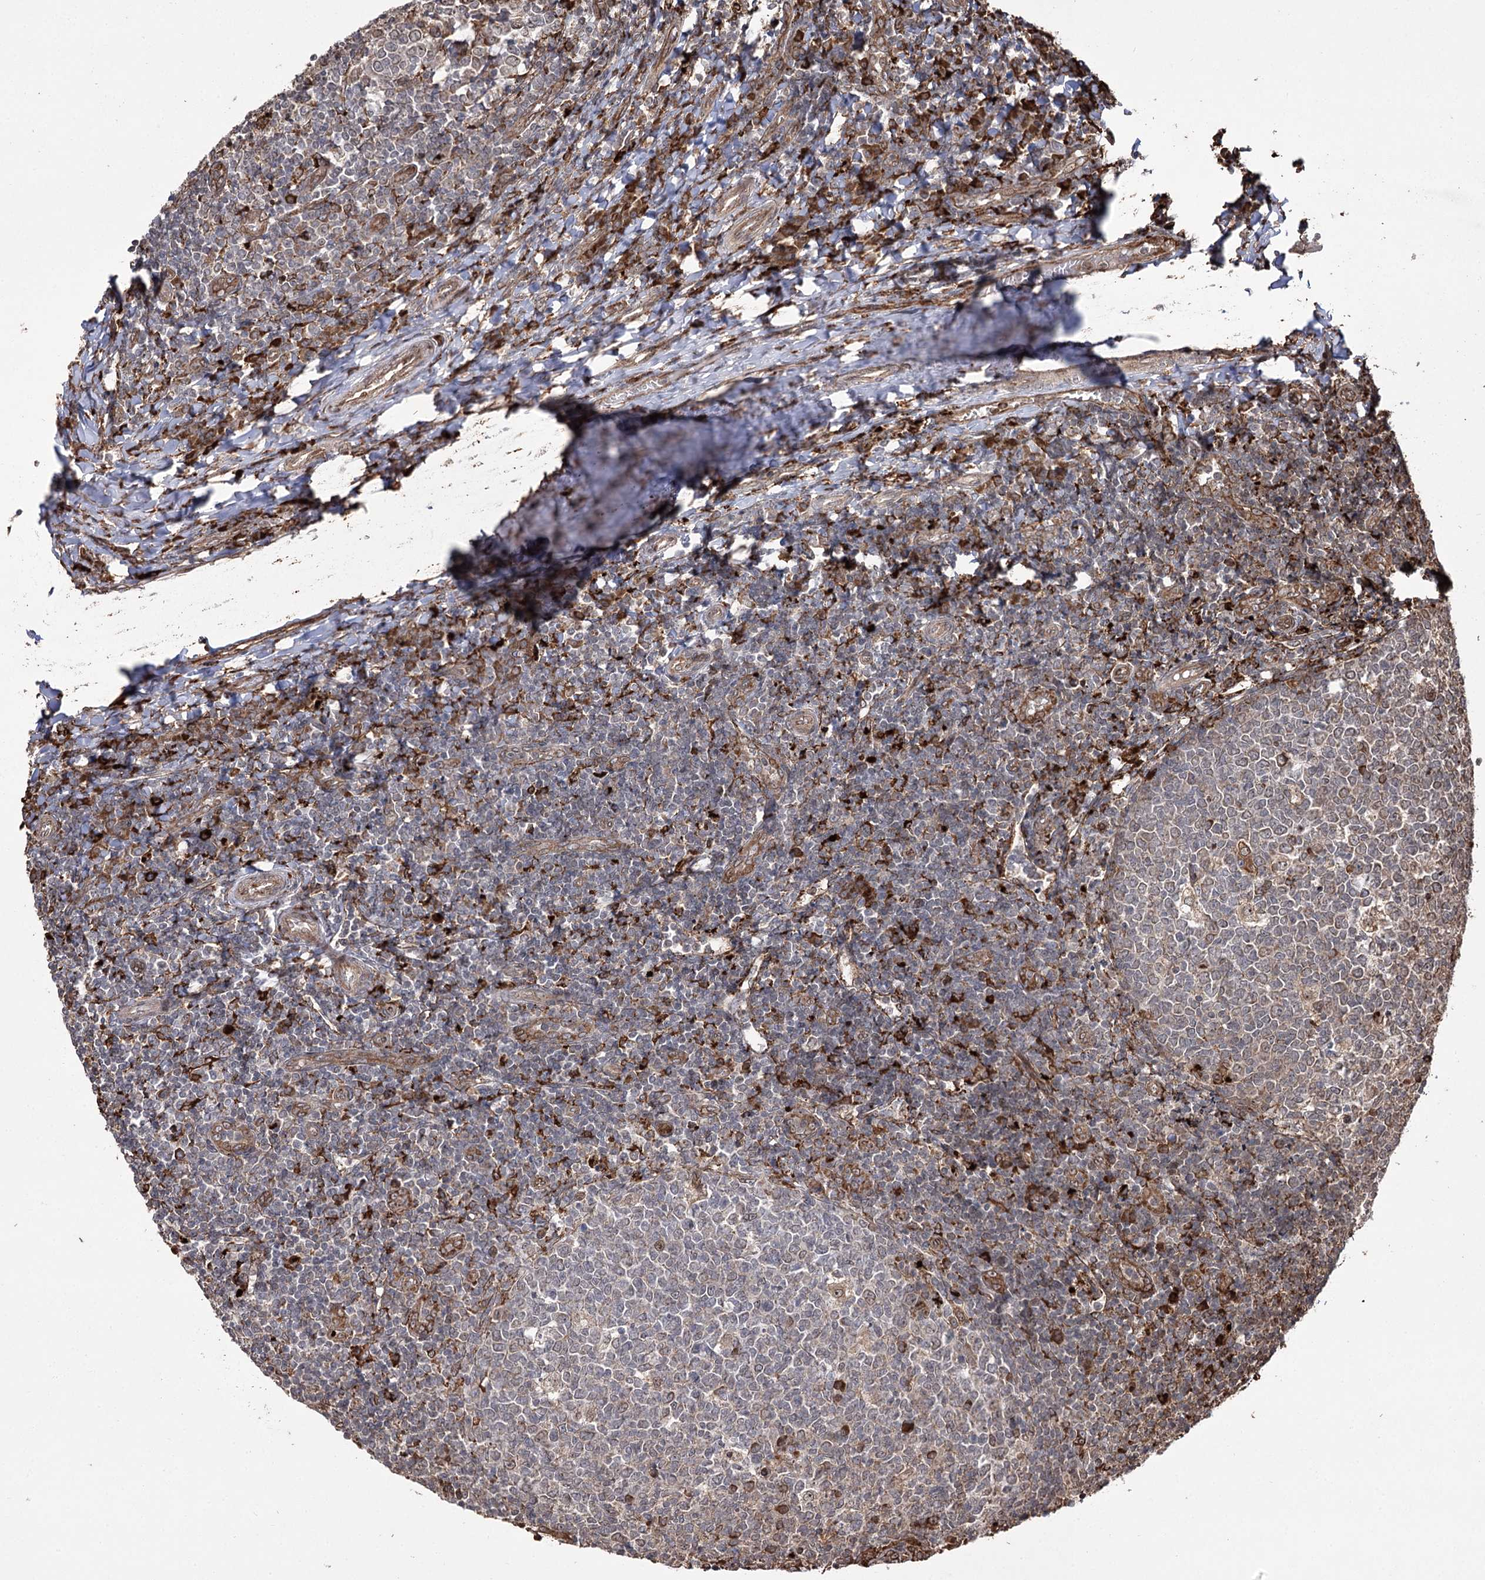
{"staining": {"intensity": "moderate", "quantity": "<25%", "location": "cytoplasmic/membranous"}, "tissue": "tonsil", "cell_type": "Germinal center cells", "image_type": "normal", "snomed": [{"axis": "morphology", "description": "Normal tissue, NOS"}, {"axis": "topography", "description": "Tonsil"}], "caption": "Germinal center cells show moderate cytoplasmic/membranous positivity in about <25% of cells in benign tonsil. (IHC, brightfield microscopy, high magnification).", "gene": "FANCL", "patient": {"sex": "female", "age": 19}}